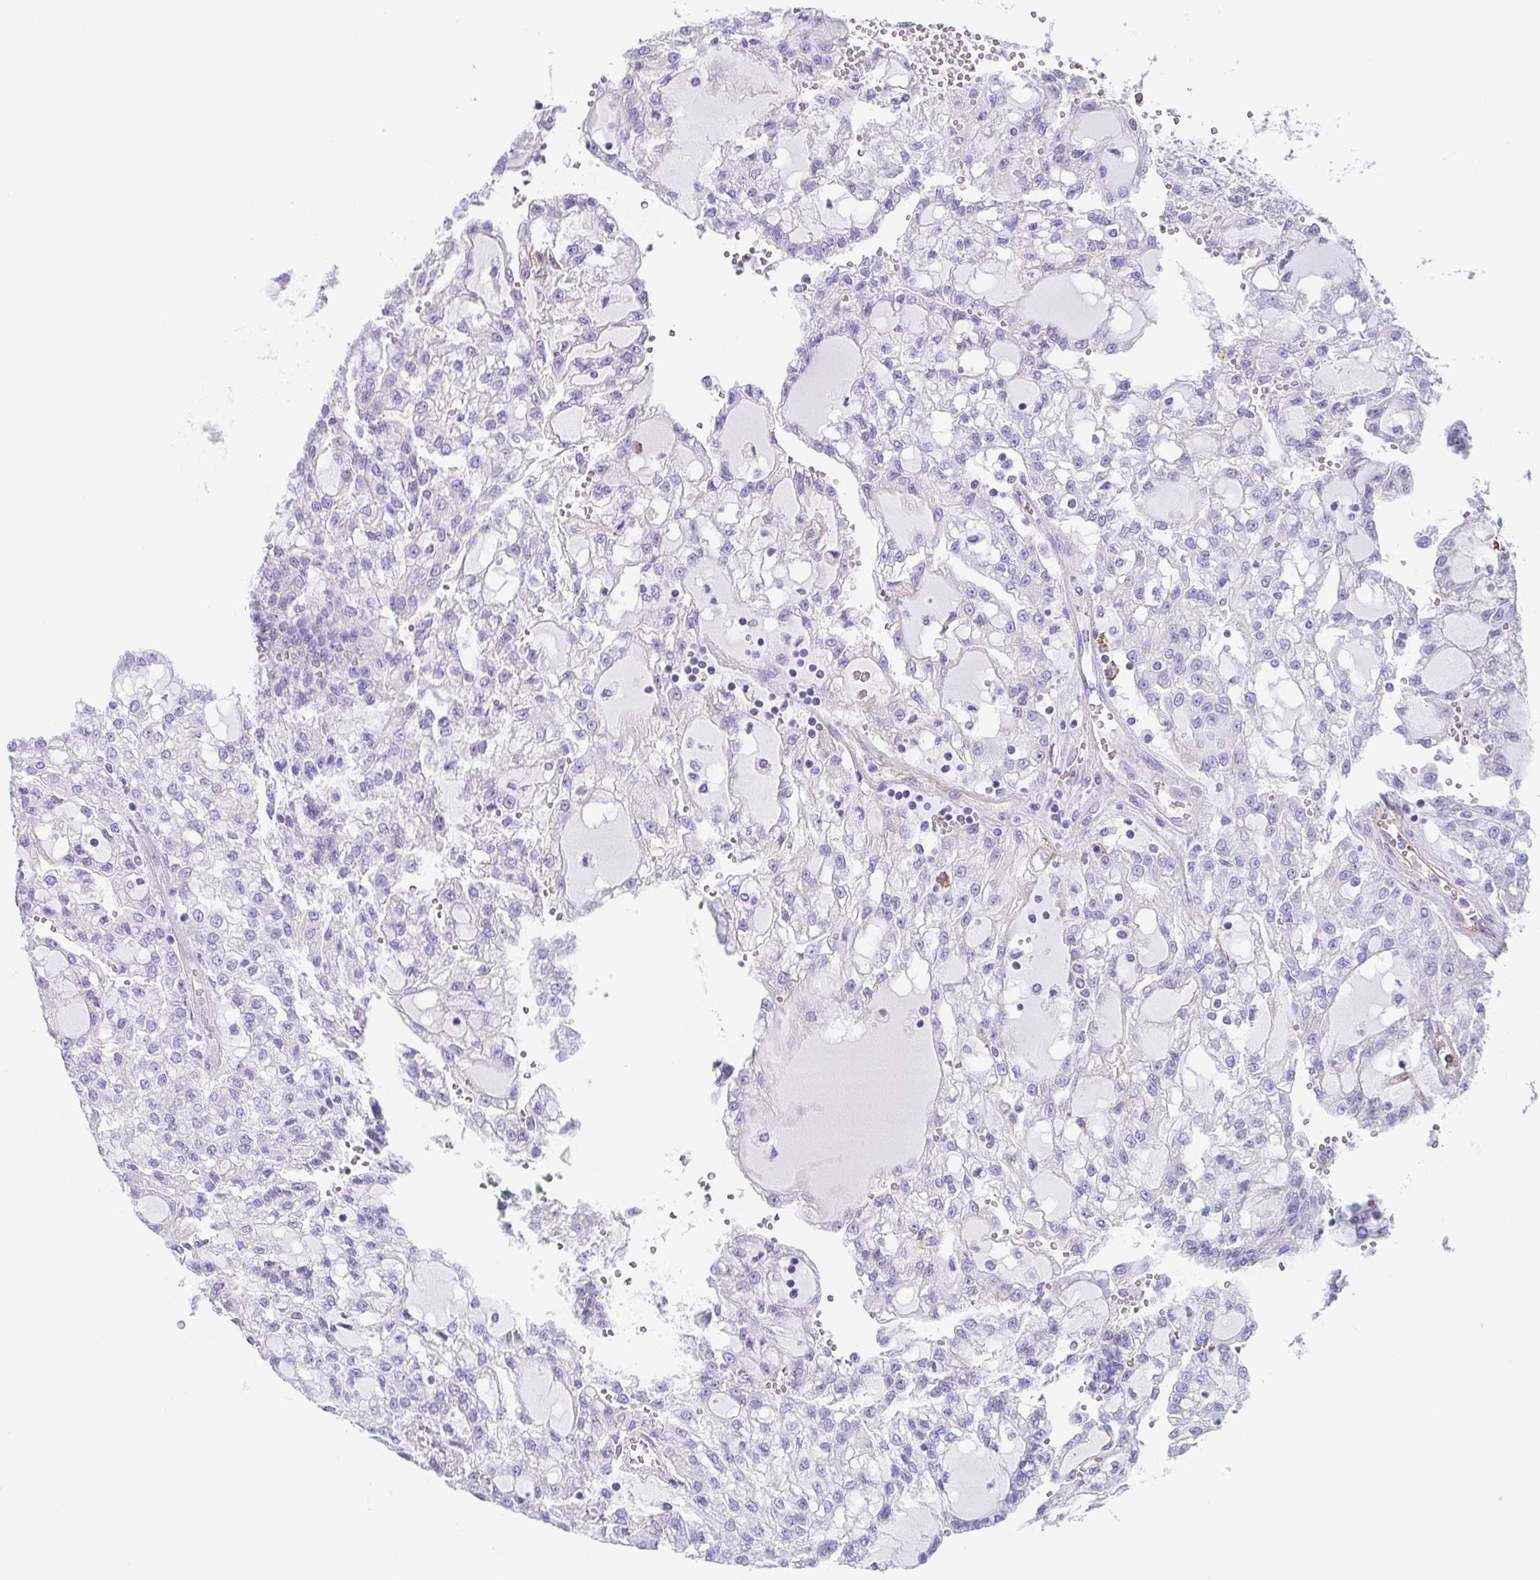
{"staining": {"intensity": "negative", "quantity": "none", "location": "none"}, "tissue": "renal cancer", "cell_type": "Tumor cells", "image_type": "cancer", "snomed": [{"axis": "morphology", "description": "Adenocarcinoma, NOS"}, {"axis": "topography", "description": "Kidney"}], "caption": "Immunohistochemical staining of renal adenocarcinoma reveals no significant staining in tumor cells. (DAB (3,3'-diaminobenzidine) immunohistochemistry with hematoxylin counter stain).", "gene": "DBN1", "patient": {"sex": "male", "age": 63}}